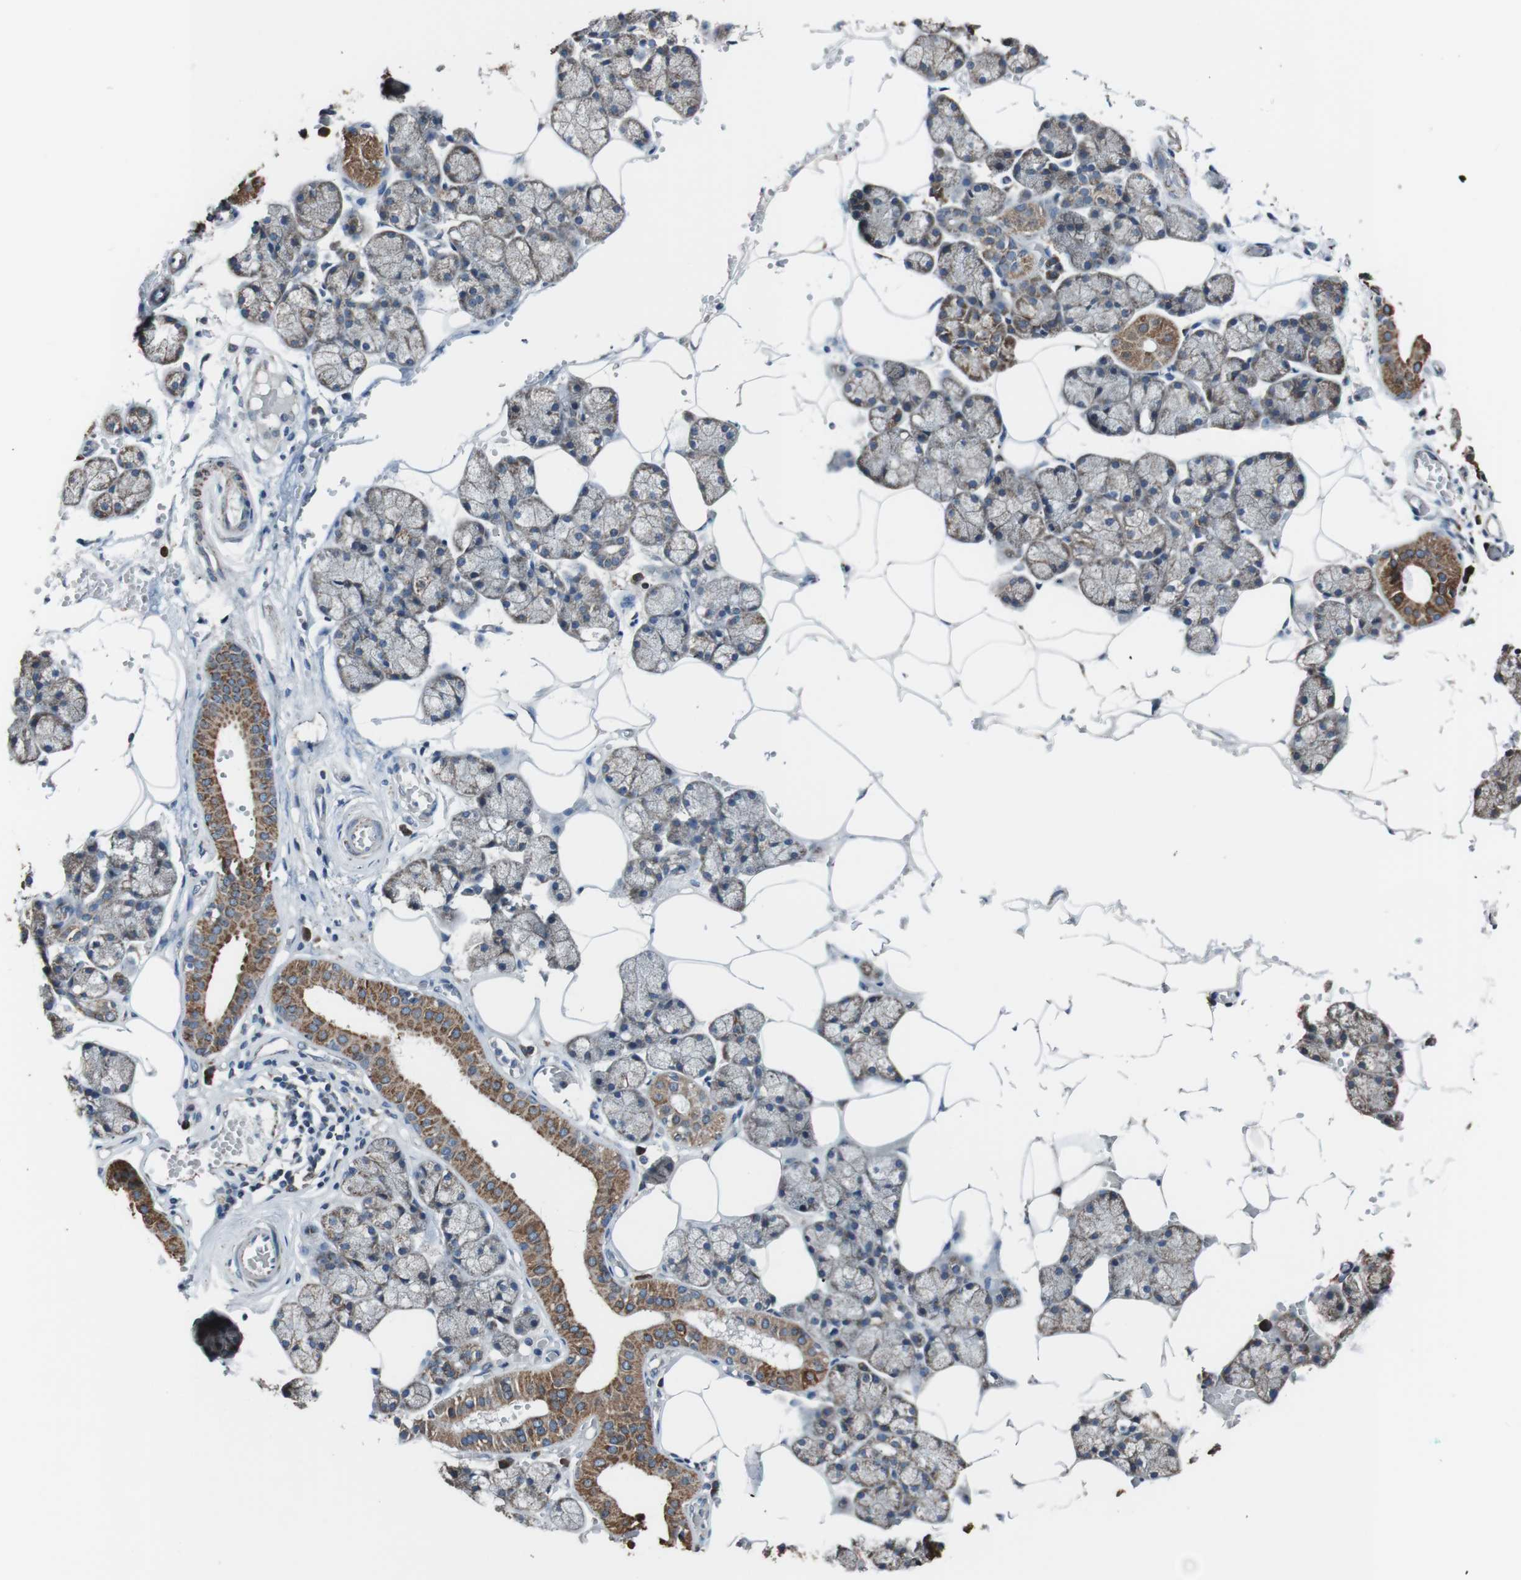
{"staining": {"intensity": "moderate", "quantity": "25%-75%", "location": "cytoplasmic/membranous"}, "tissue": "salivary gland", "cell_type": "Glandular cells", "image_type": "normal", "snomed": [{"axis": "morphology", "description": "Normal tissue, NOS"}, {"axis": "topography", "description": "Salivary gland"}], "caption": "Salivary gland stained with DAB immunohistochemistry displays medium levels of moderate cytoplasmic/membranous expression in about 25%-75% of glandular cells. (DAB (3,3'-diaminobenzidine) IHC with brightfield microscopy, high magnification).", "gene": "CISD2", "patient": {"sex": "male", "age": 62}}